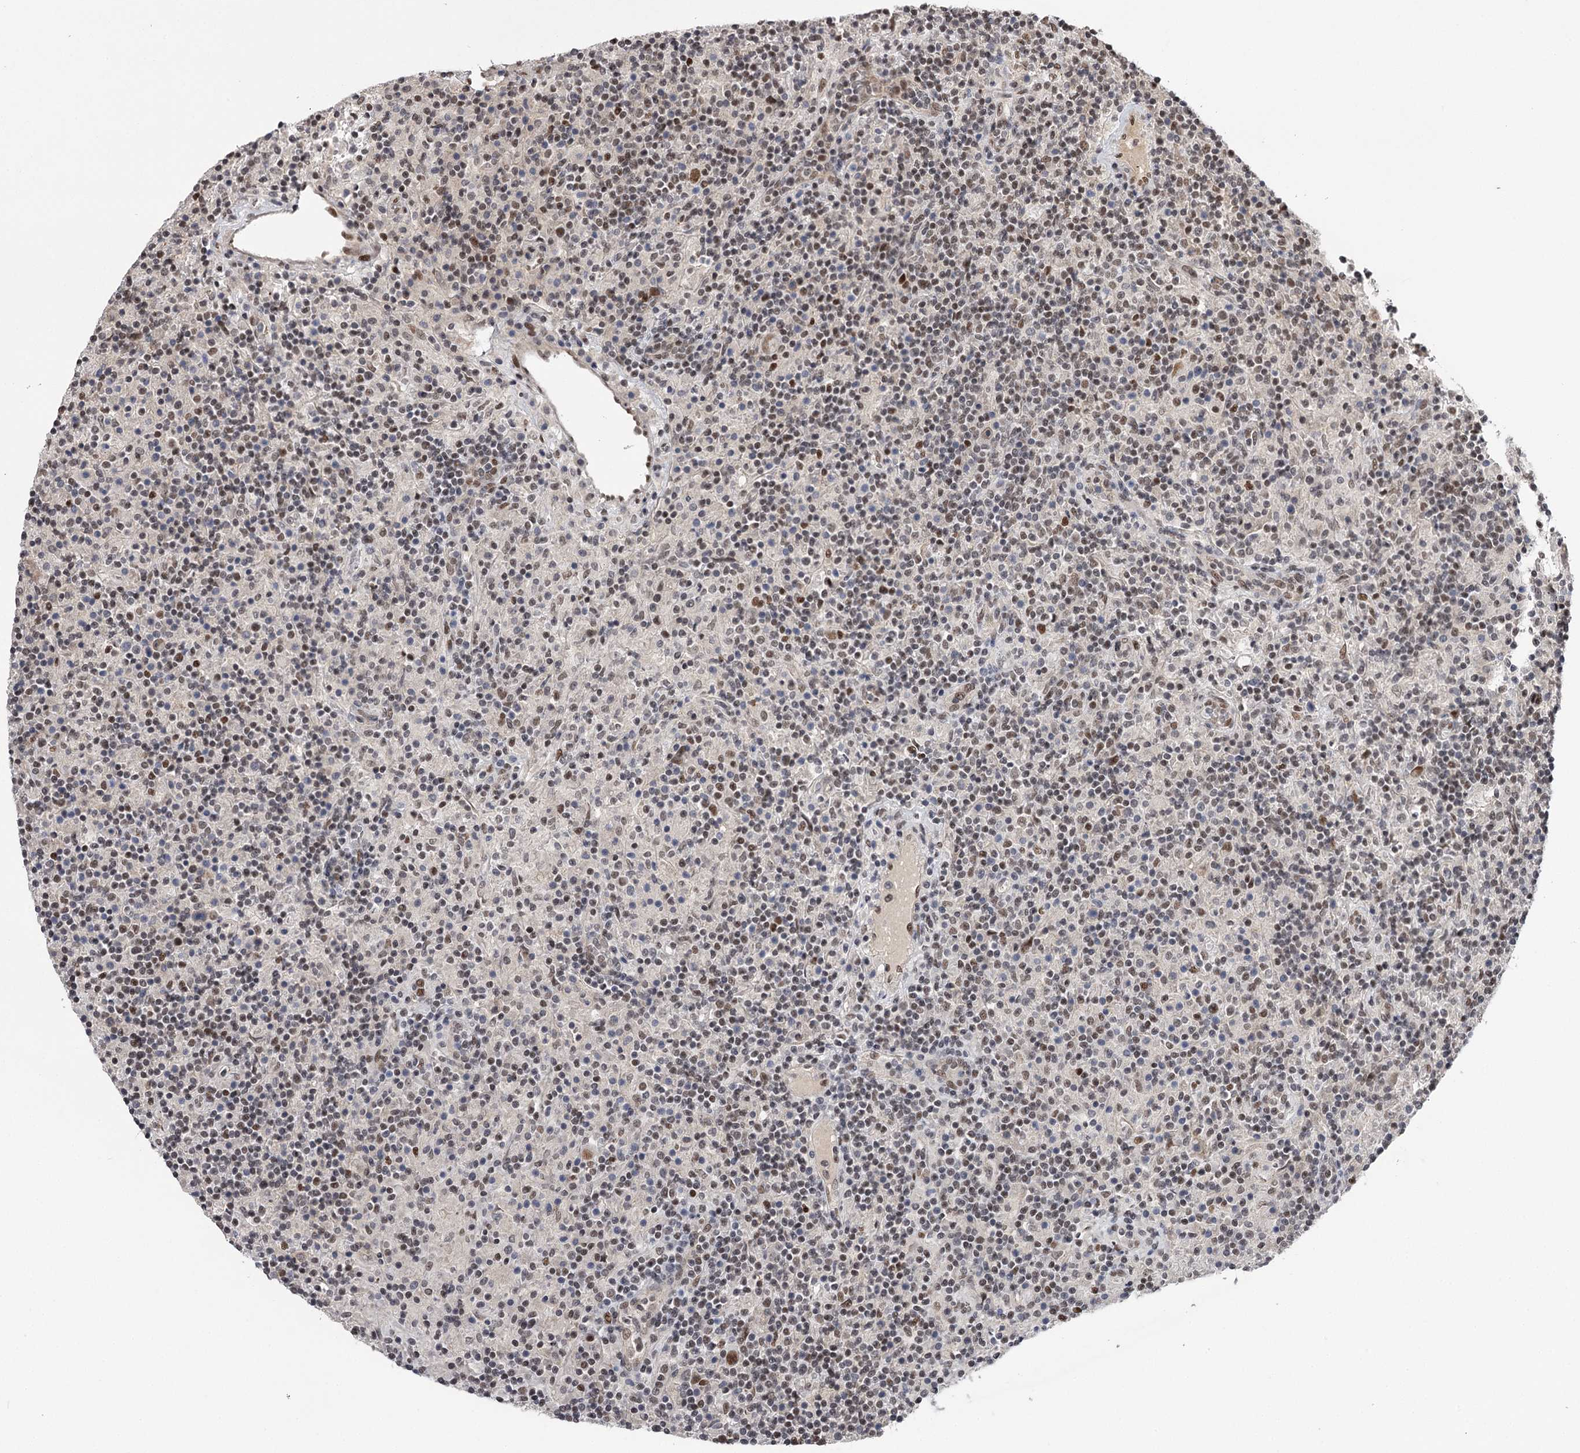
{"staining": {"intensity": "moderate", "quantity": ">75%", "location": "nuclear"}, "tissue": "lymphoma", "cell_type": "Tumor cells", "image_type": "cancer", "snomed": [{"axis": "morphology", "description": "Hodgkin's disease, NOS"}, {"axis": "topography", "description": "Lymph node"}], "caption": "Moderate nuclear positivity for a protein is present in about >75% of tumor cells of lymphoma using immunohistochemistry.", "gene": "TTC33", "patient": {"sex": "male", "age": 70}}